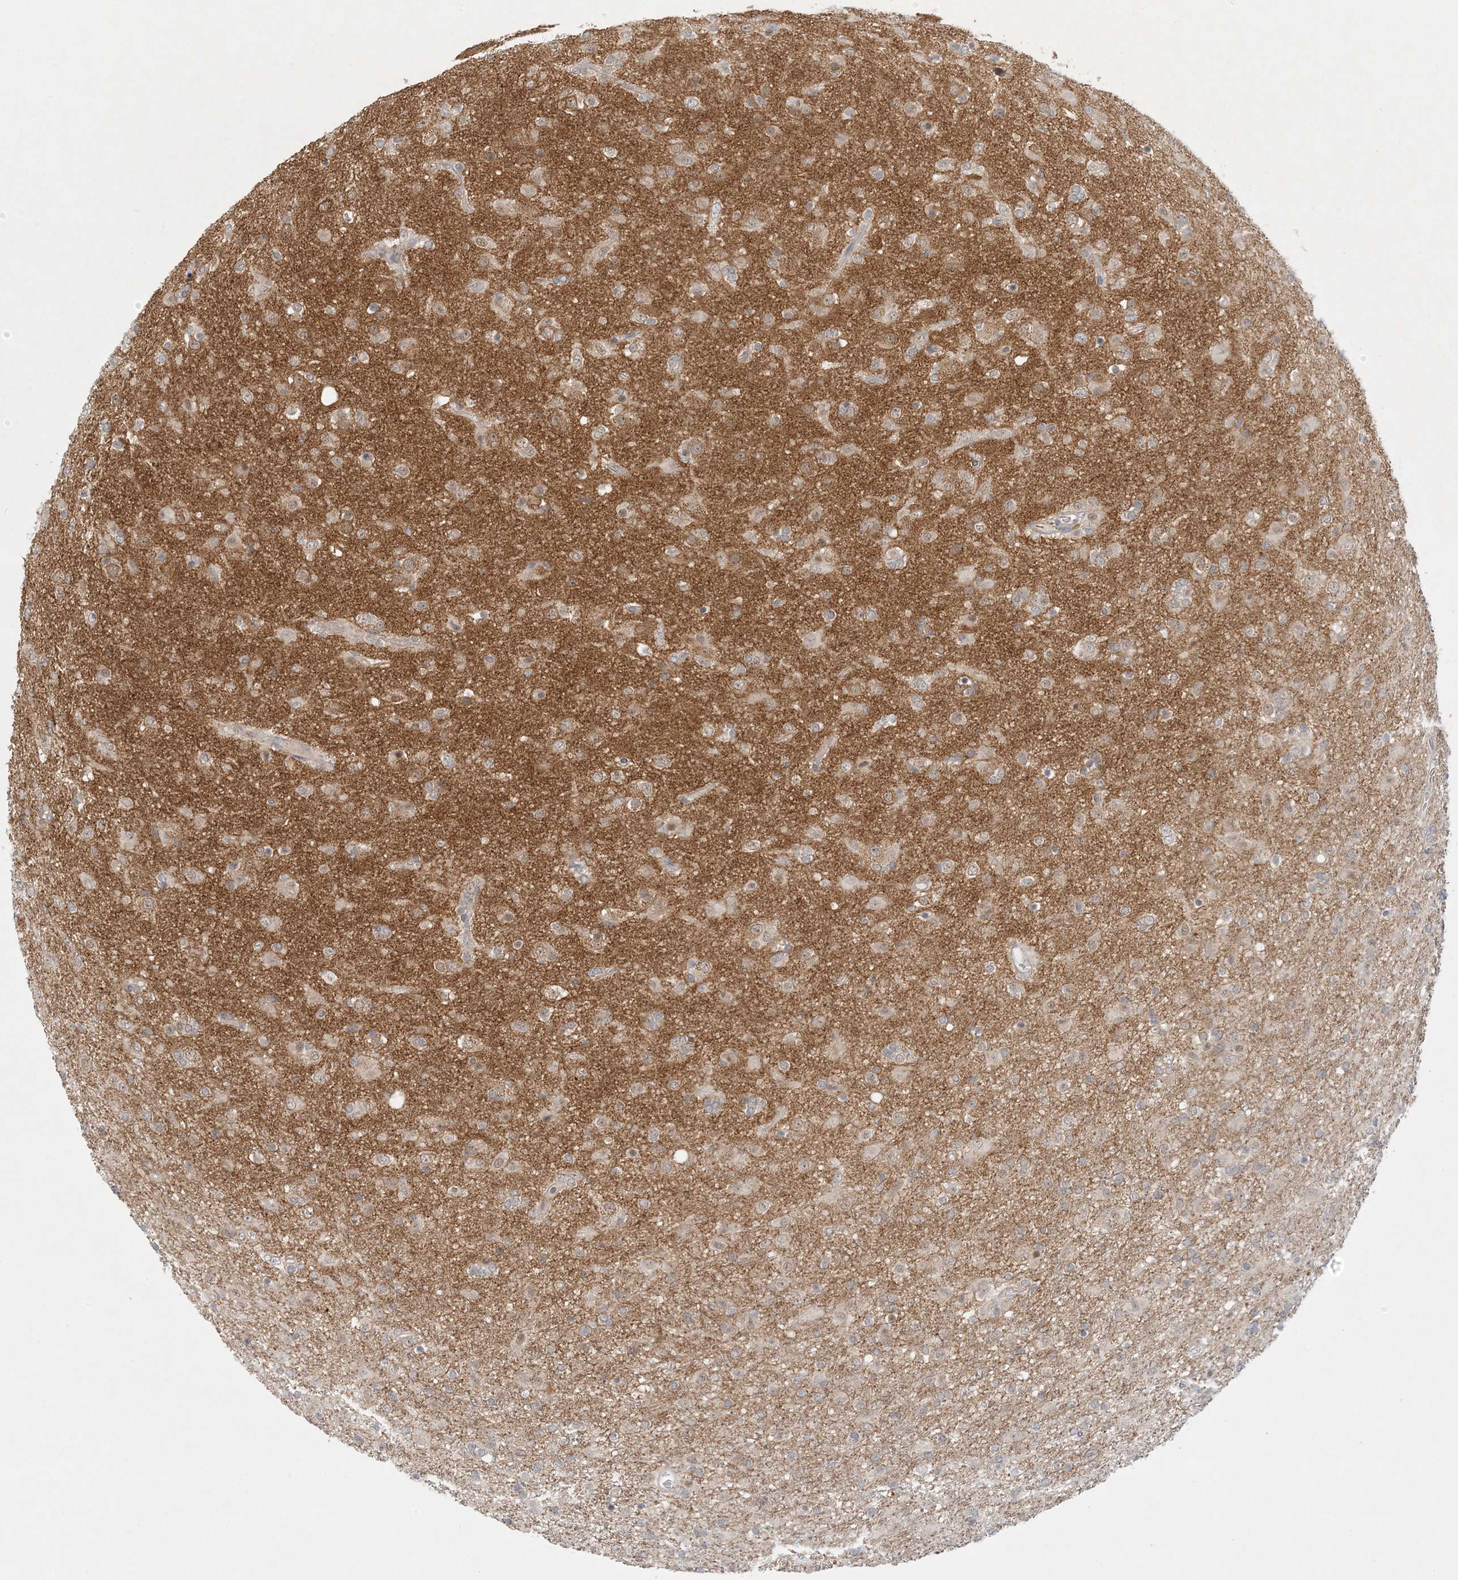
{"staining": {"intensity": "weak", "quantity": "<25%", "location": "cytoplasmic/membranous"}, "tissue": "glioma", "cell_type": "Tumor cells", "image_type": "cancer", "snomed": [{"axis": "morphology", "description": "Glioma, malignant, Low grade"}, {"axis": "topography", "description": "Brain"}], "caption": "Human malignant low-grade glioma stained for a protein using IHC reveals no expression in tumor cells.", "gene": "OBI1", "patient": {"sex": "male", "age": 65}}